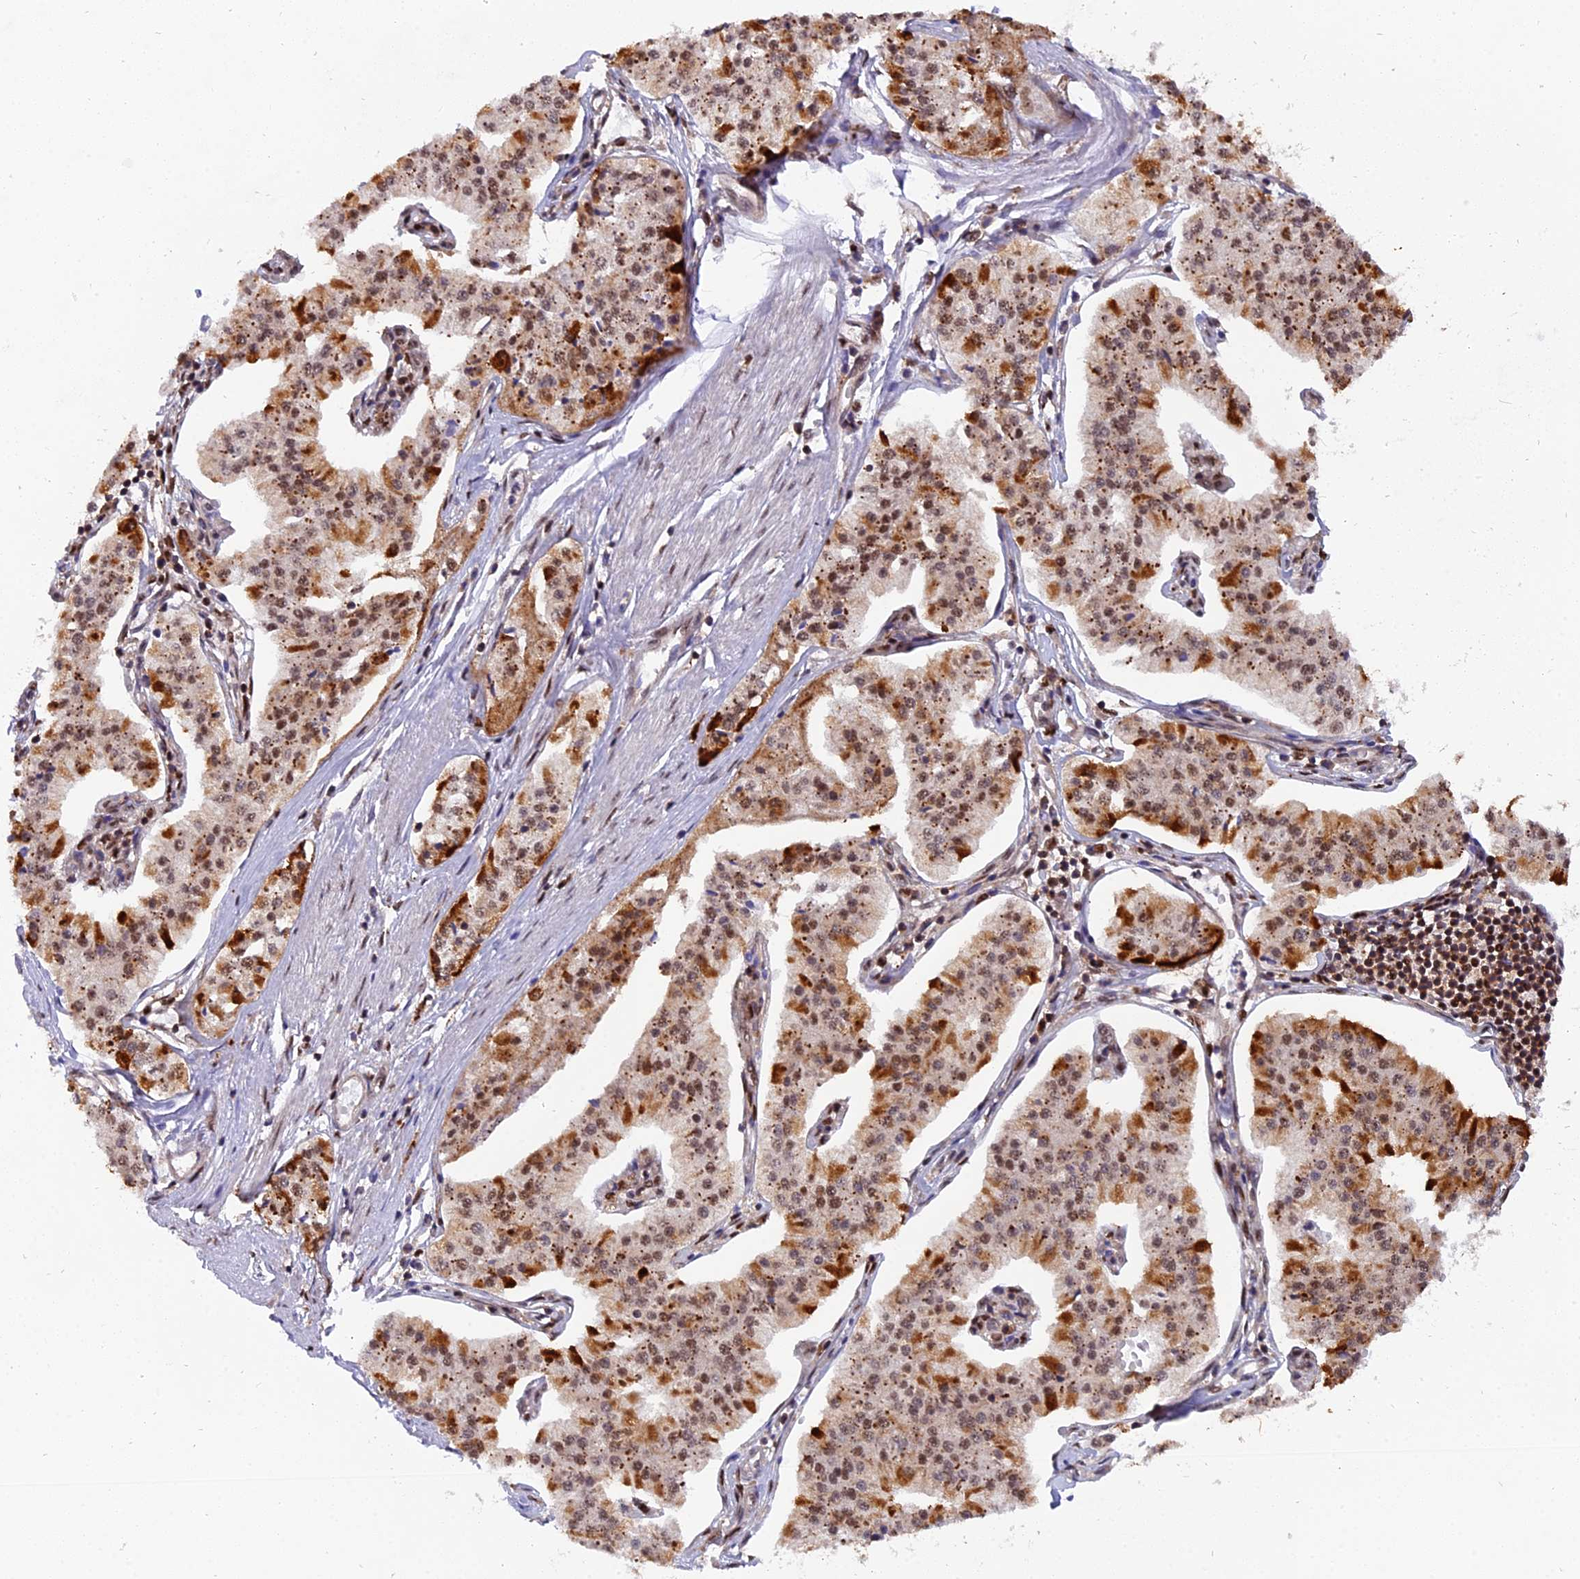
{"staining": {"intensity": "moderate", "quantity": ">75%", "location": "cytoplasmic/membranous,nuclear"}, "tissue": "pancreatic cancer", "cell_type": "Tumor cells", "image_type": "cancer", "snomed": [{"axis": "morphology", "description": "Adenocarcinoma, NOS"}, {"axis": "topography", "description": "Pancreas"}], "caption": "Immunohistochemical staining of human pancreatic cancer (adenocarcinoma) reveals medium levels of moderate cytoplasmic/membranous and nuclear protein staining in approximately >75% of tumor cells.", "gene": "RAMAC", "patient": {"sex": "female", "age": 50}}